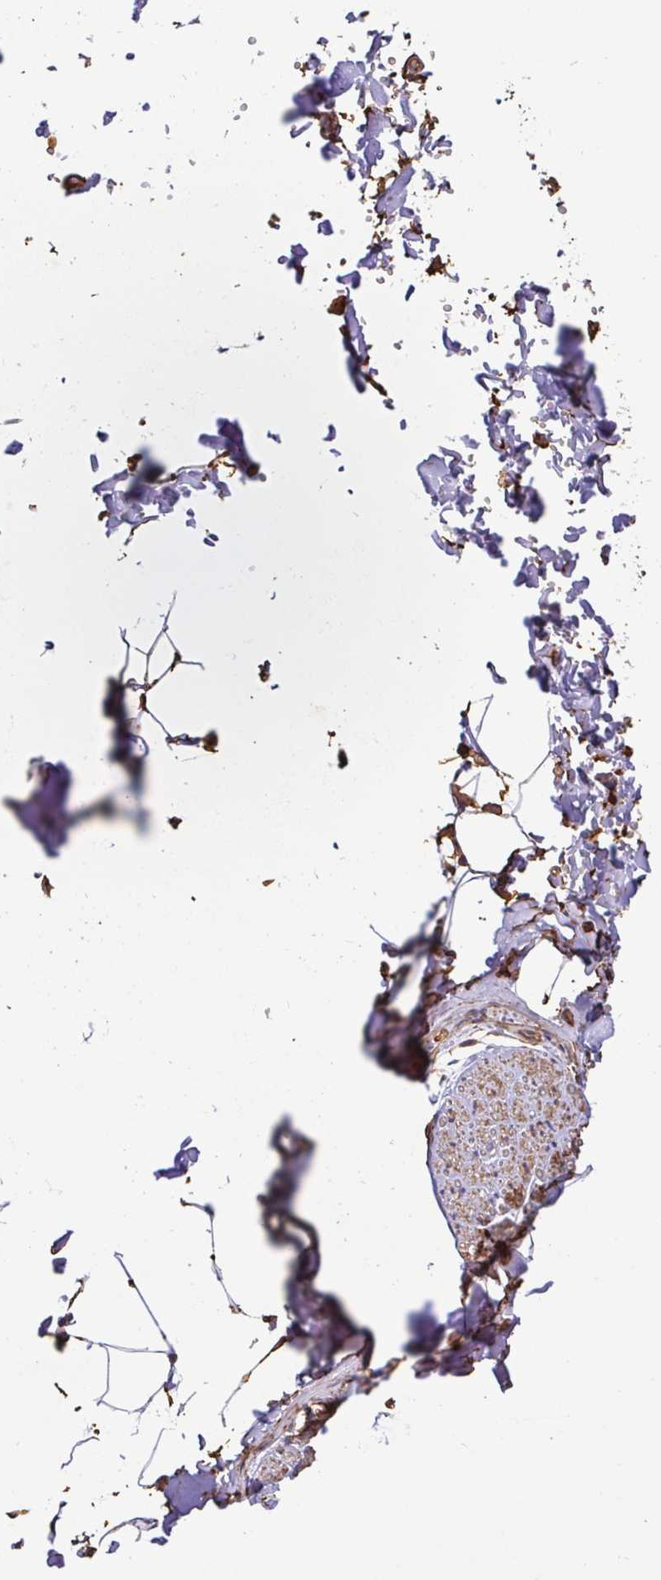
{"staining": {"intensity": "moderate", "quantity": ">75%", "location": "cytoplasmic/membranous"}, "tissue": "adipose tissue", "cell_type": "Adipocytes", "image_type": "normal", "snomed": [{"axis": "morphology", "description": "Normal tissue, NOS"}, {"axis": "topography", "description": "Cartilage tissue"}, {"axis": "topography", "description": "Bronchus"}, {"axis": "topography", "description": "Peripheral nerve tissue"}], "caption": "Approximately >75% of adipocytes in normal human adipose tissue demonstrate moderate cytoplasmic/membranous protein expression as visualized by brown immunohistochemical staining.", "gene": "ANXA2", "patient": {"sex": "female", "age": 59}}